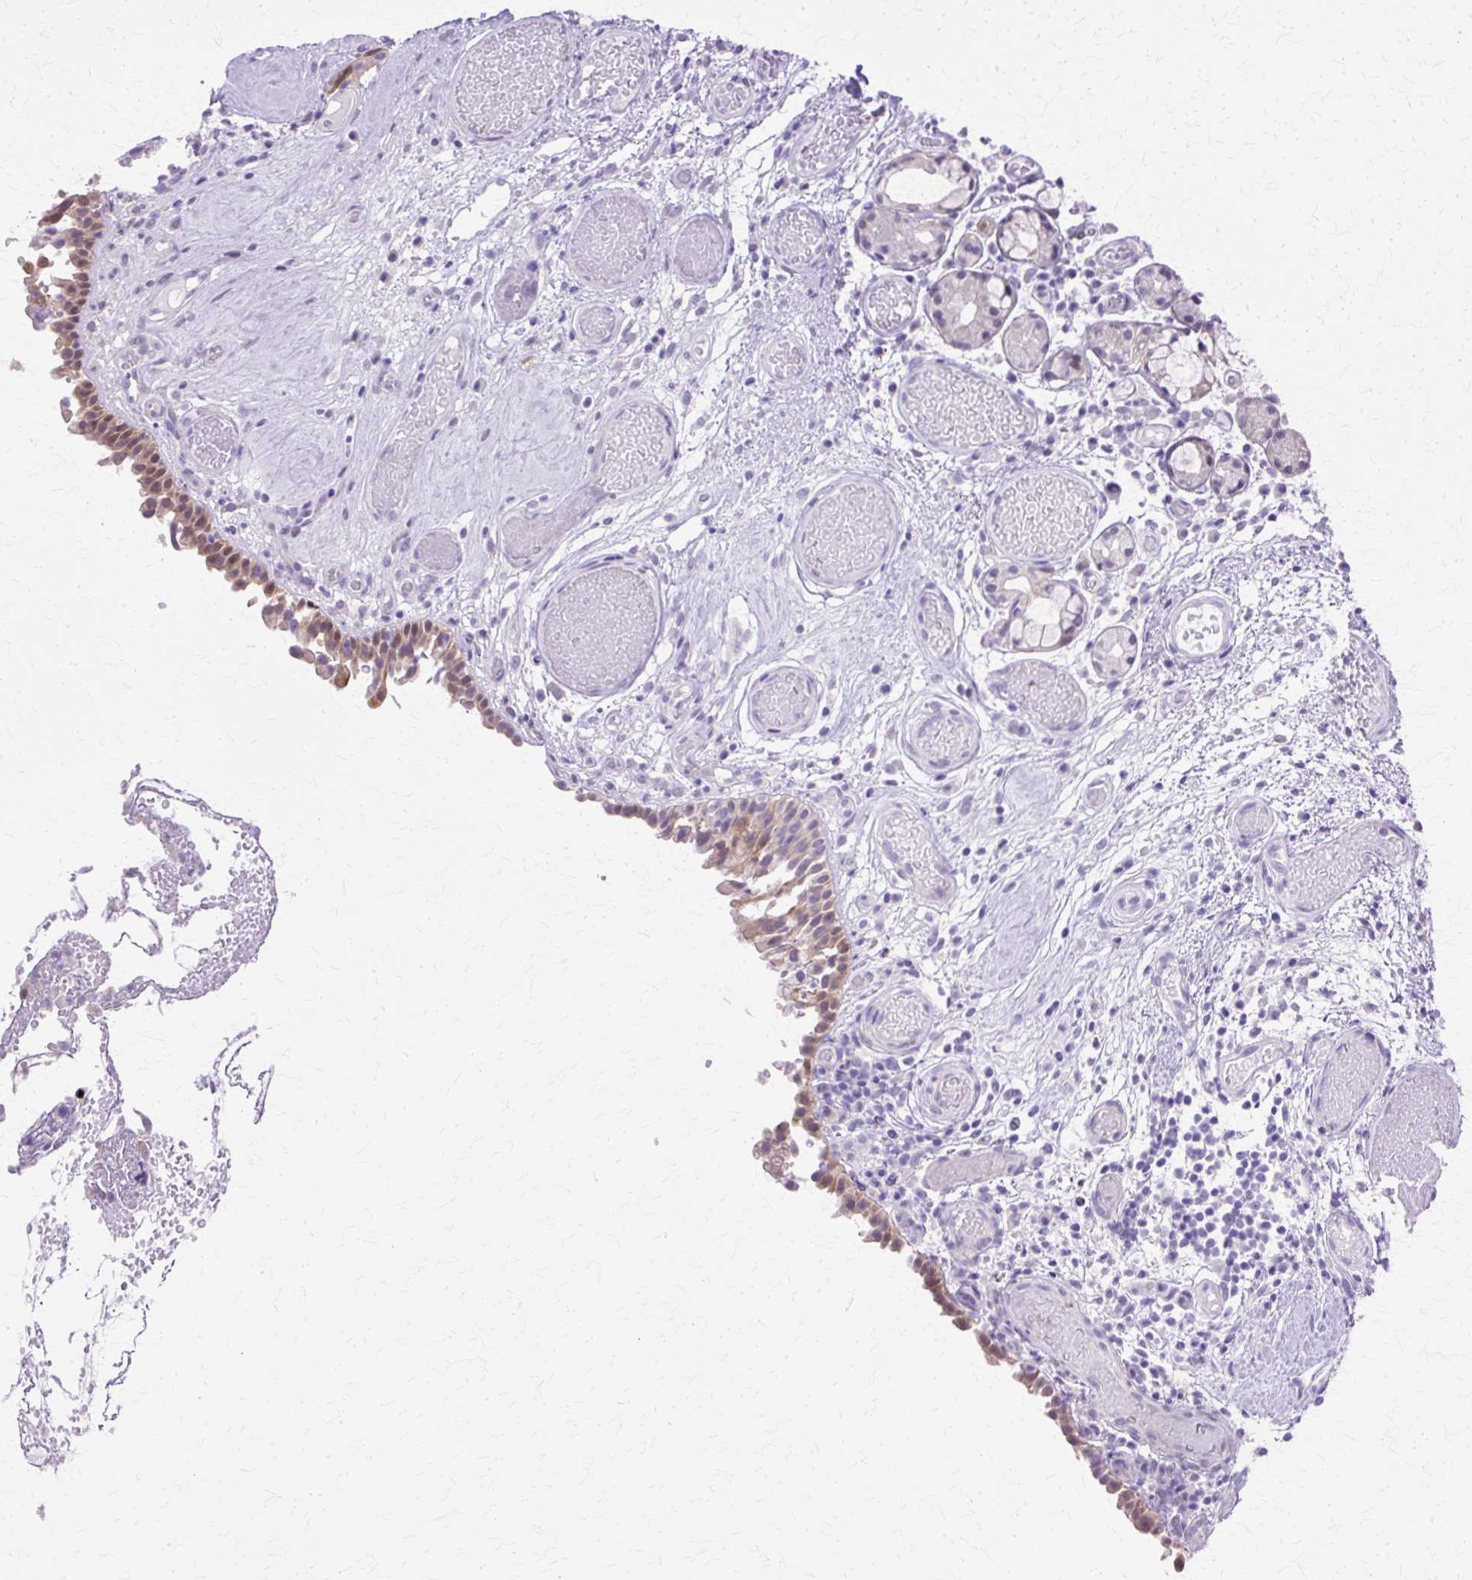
{"staining": {"intensity": "moderate", "quantity": "25%-75%", "location": "cytoplasmic/membranous,nuclear"}, "tissue": "nasopharynx", "cell_type": "Respiratory epithelial cells", "image_type": "normal", "snomed": [{"axis": "morphology", "description": "Normal tissue, NOS"}, {"axis": "morphology", "description": "Inflammation, NOS"}, {"axis": "topography", "description": "Nasopharynx"}], "caption": "High-magnification brightfield microscopy of normal nasopharynx stained with DAB (brown) and counterstained with hematoxylin (blue). respiratory epithelial cells exhibit moderate cytoplasmic/membranous,nuclear positivity is present in about25%-75% of cells.", "gene": "HSPA1A", "patient": {"sex": "male", "age": 54}}